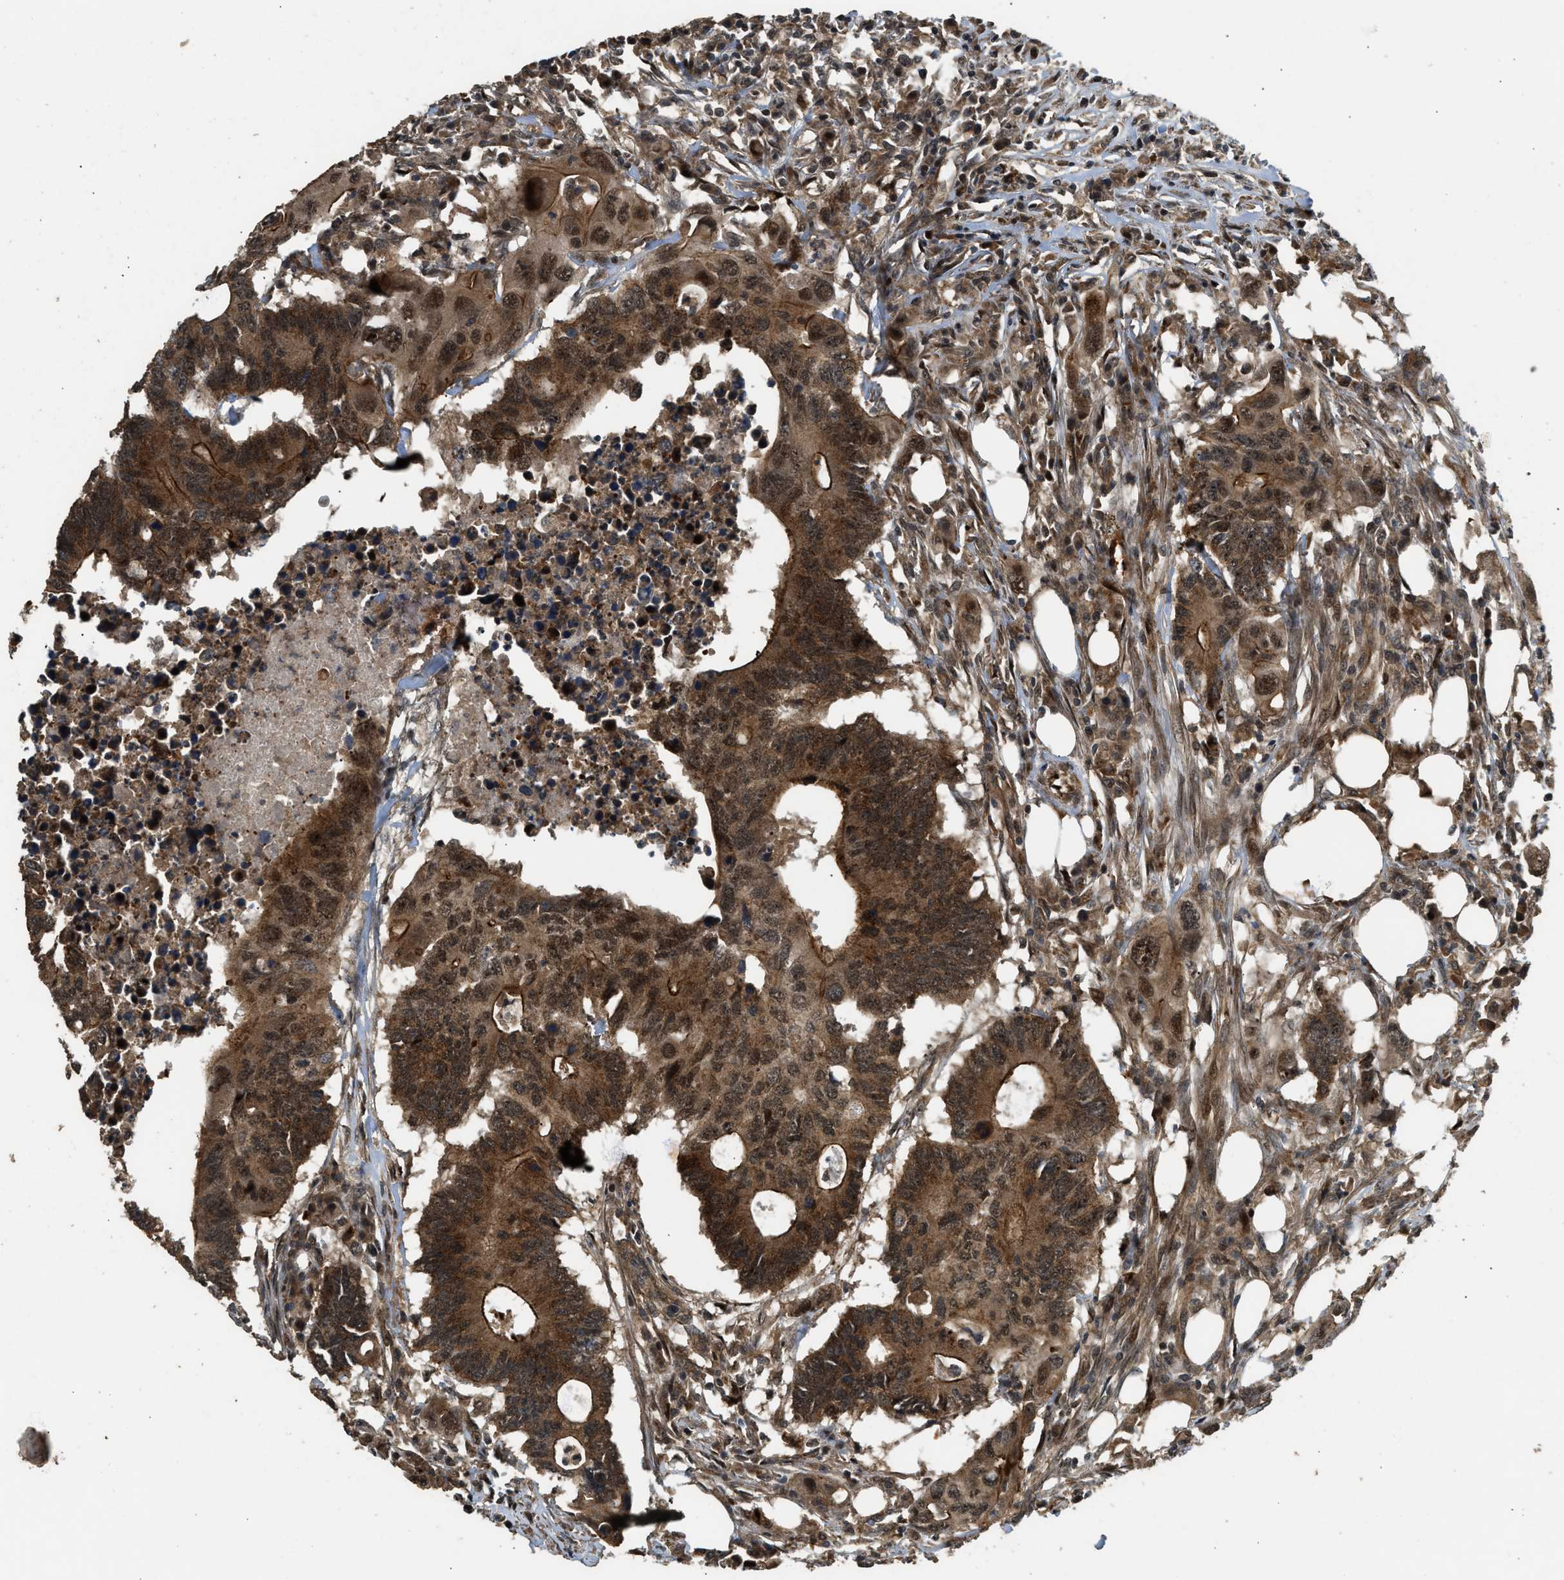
{"staining": {"intensity": "strong", "quantity": ">75%", "location": "cytoplasmic/membranous,nuclear"}, "tissue": "colorectal cancer", "cell_type": "Tumor cells", "image_type": "cancer", "snomed": [{"axis": "morphology", "description": "Adenocarcinoma, NOS"}, {"axis": "topography", "description": "Colon"}], "caption": "Human colorectal cancer stained for a protein (brown) displays strong cytoplasmic/membranous and nuclear positive positivity in approximately >75% of tumor cells.", "gene": "GET1", "patient": {"sex": "male", "age": 71}}